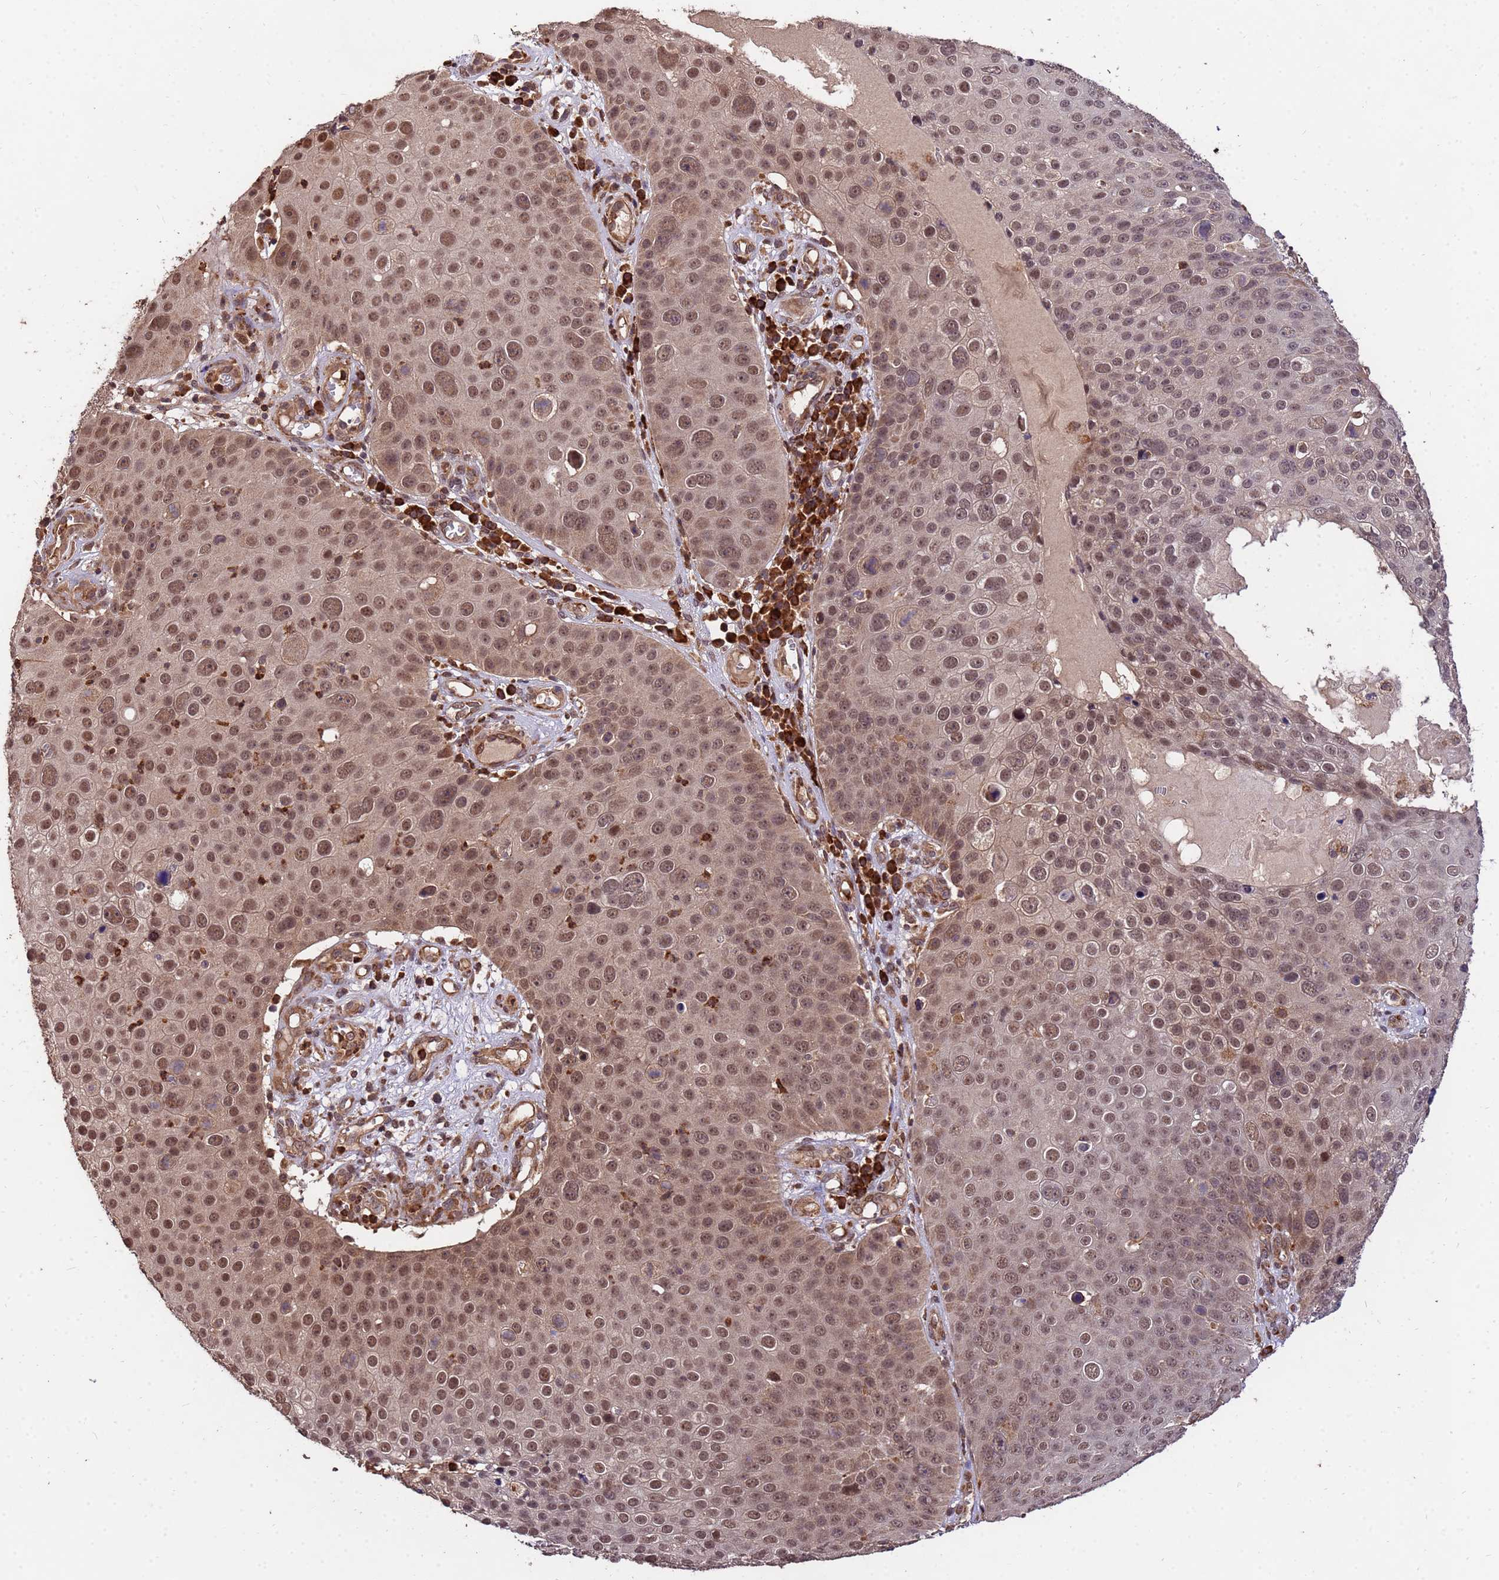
{"staining": {"intensity": "moderate", "quantity": "25%-75%", "location": "cytoplasmic/membranous,nuclear"}, "tissue": "skin cancer", "cell_type": "Tumor cells", "image_type": "cancer", "snomed": [{"axis": "morphology", "description": "Squamous cell carcinoma, NOS"}, {"axis": "topography", "description": "Skin"}], "caption": "Protein expression analysis of human squamous cell carcinoma (skin) reveals moderate cytoplasmic/membranous and nuclear staining in approximately 25%-75% of tumor cells.", "gene": "ZNF619", "patient": {"sex": "male", "age": 71}}